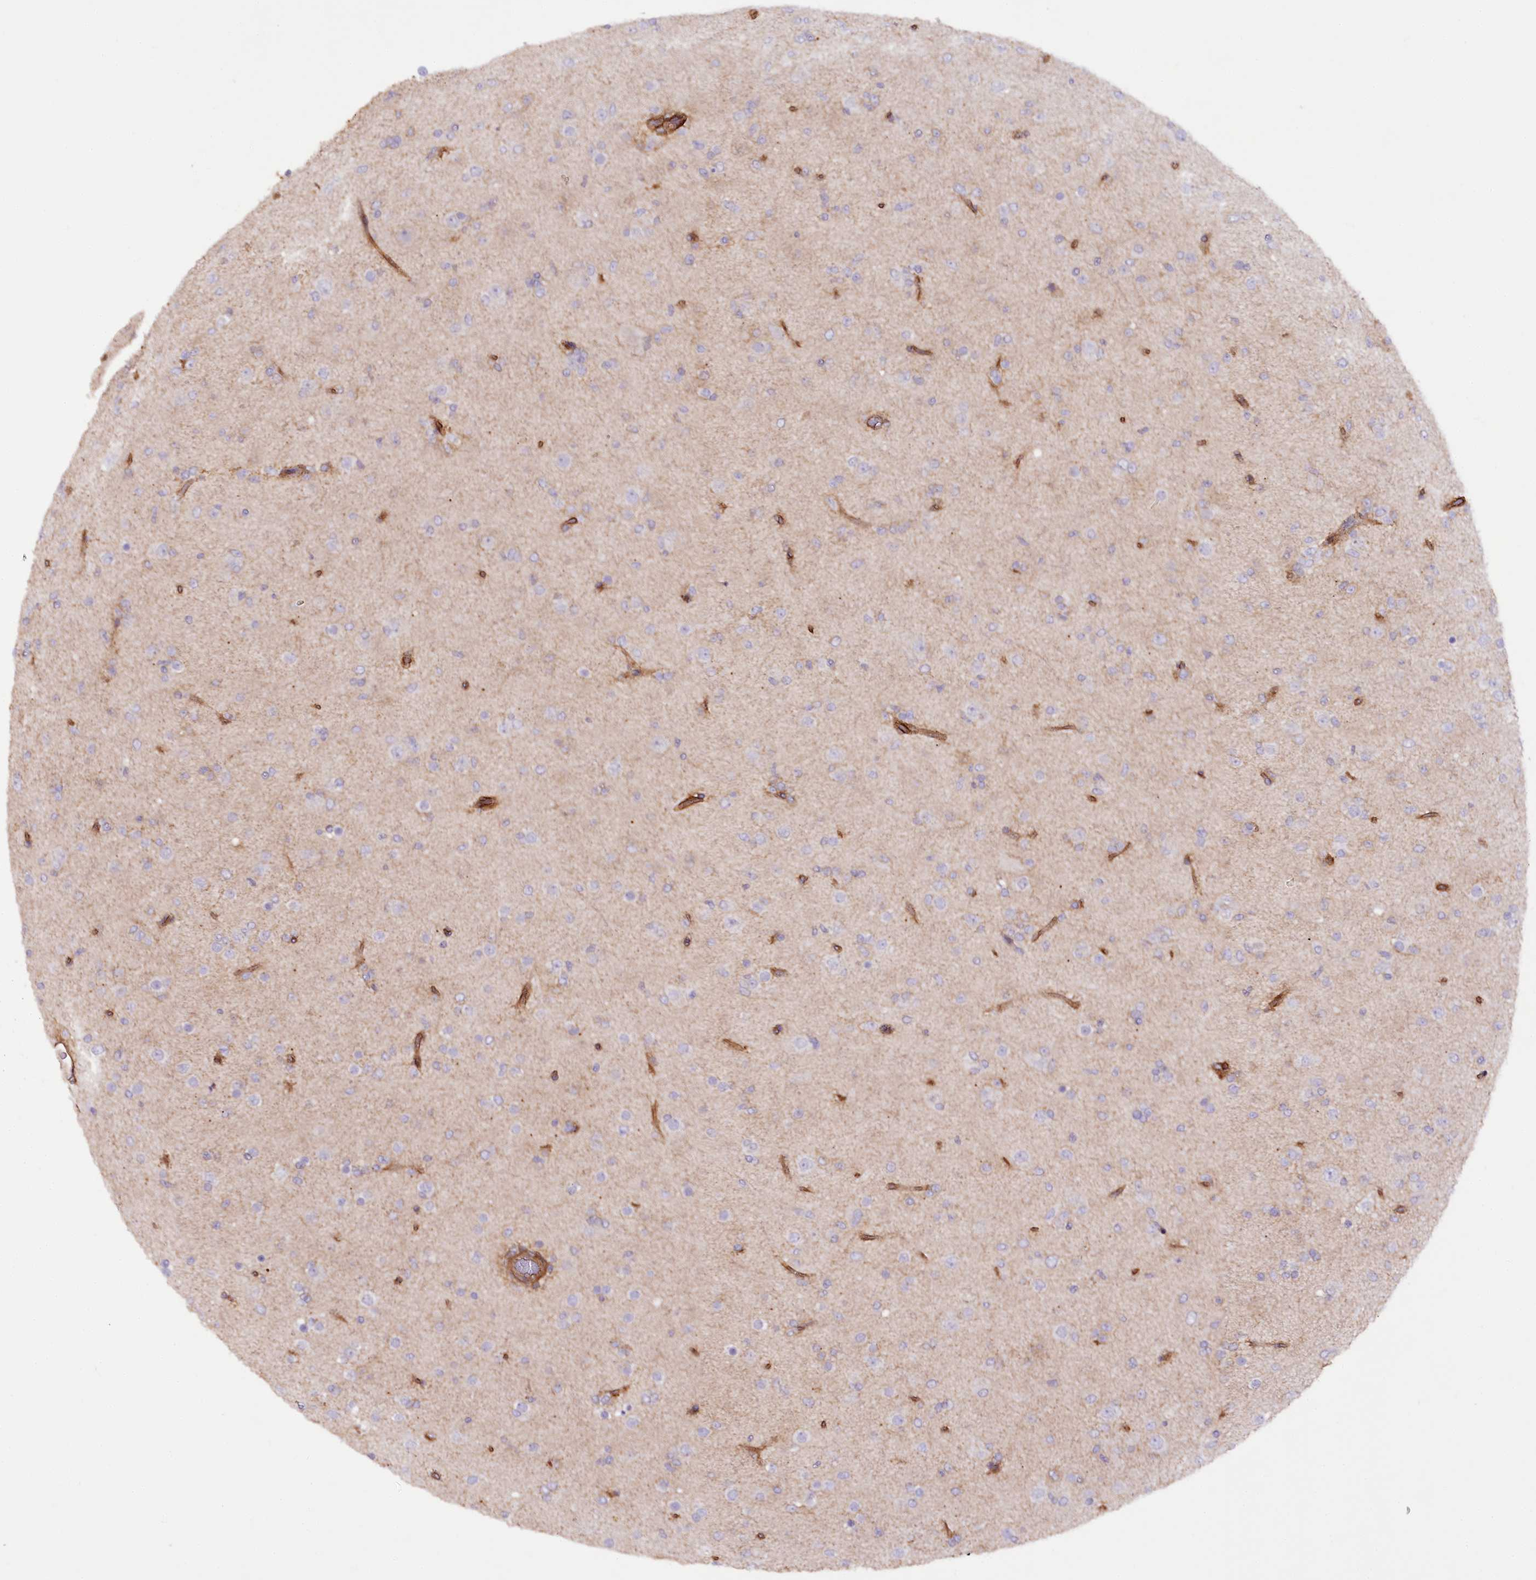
{"staining": {"intensity": "negative", "quantity": "none", "location": "none"}, "tissue": "glioma", "cell_type": "Tumor cells", "image_type": "cancer", "snomed": [{"axis": "morphology", "description": "Glioma, malignant, Low grade"}, {"axis": "topography", "description": "Brain"}], "caption": "A high-resolution micrograph shows immunohistochemistry (IHC) staining of glioma, which displays no significant positivity in tumor cells. (Immunohistochemistry, brightfield microscopy, high magnification).", "gene": "SYNPO2", "patient": {"sex": "male", "age": 65}}